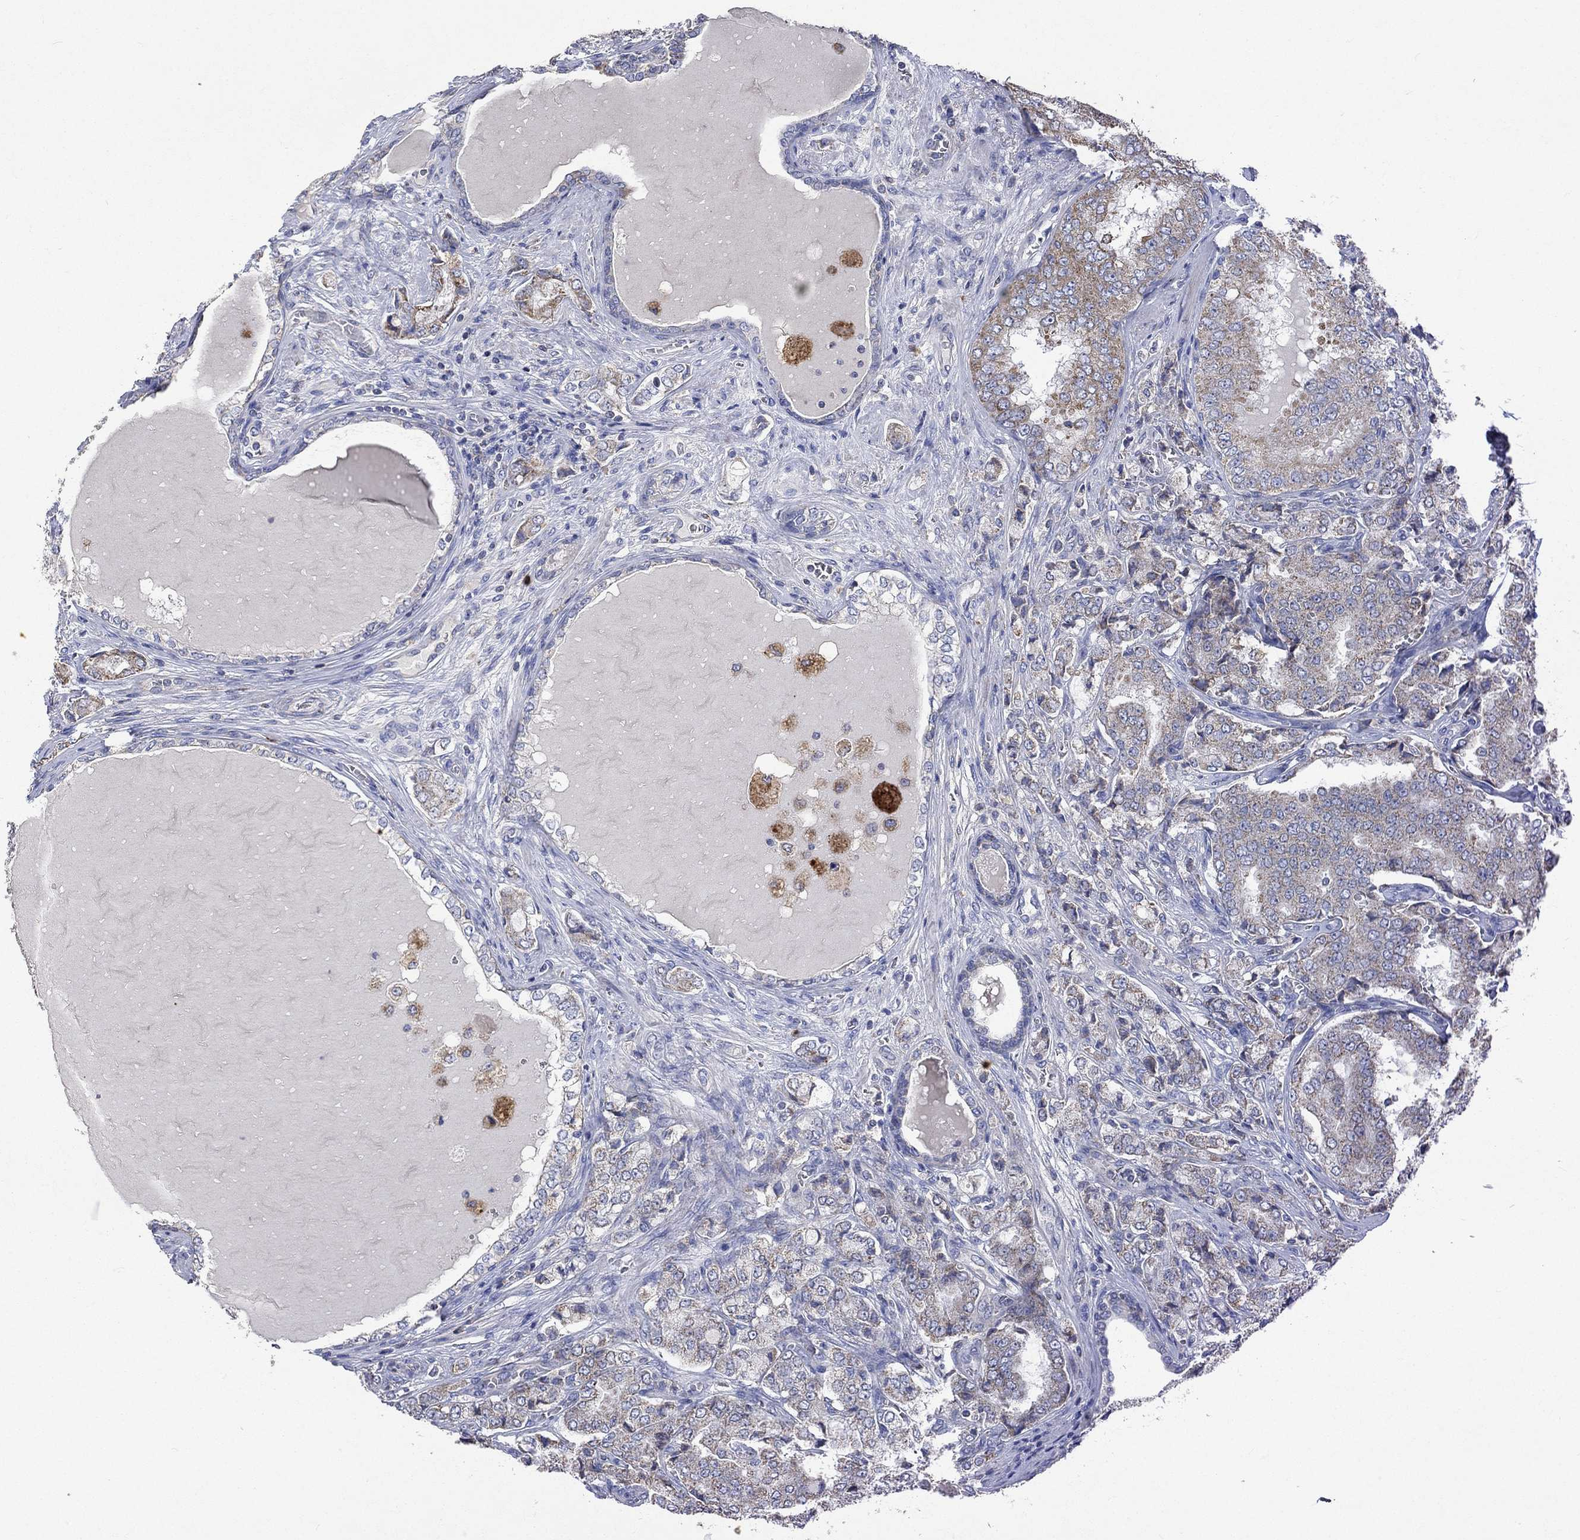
{"staining": {"intensity": "weak", "quantity": "<25%", "location": "cytoplasmic/membranous"}, "tissue": "prostate cancer", "cell_type": "Tumor cells", "image_type": "cancer", "snomed": [{"axis": "morphology", "description": "Adenocarcinoma, NOS"}, {"axis": "topography", "description": "Prostate"}], "caption": "This is an immunohistochemistry photomicrograph of prostate adenocarcinoma. There is no staining in tumor cells.", "gene": "UGT8", "patient": {"sex": "male", "age": 65}}